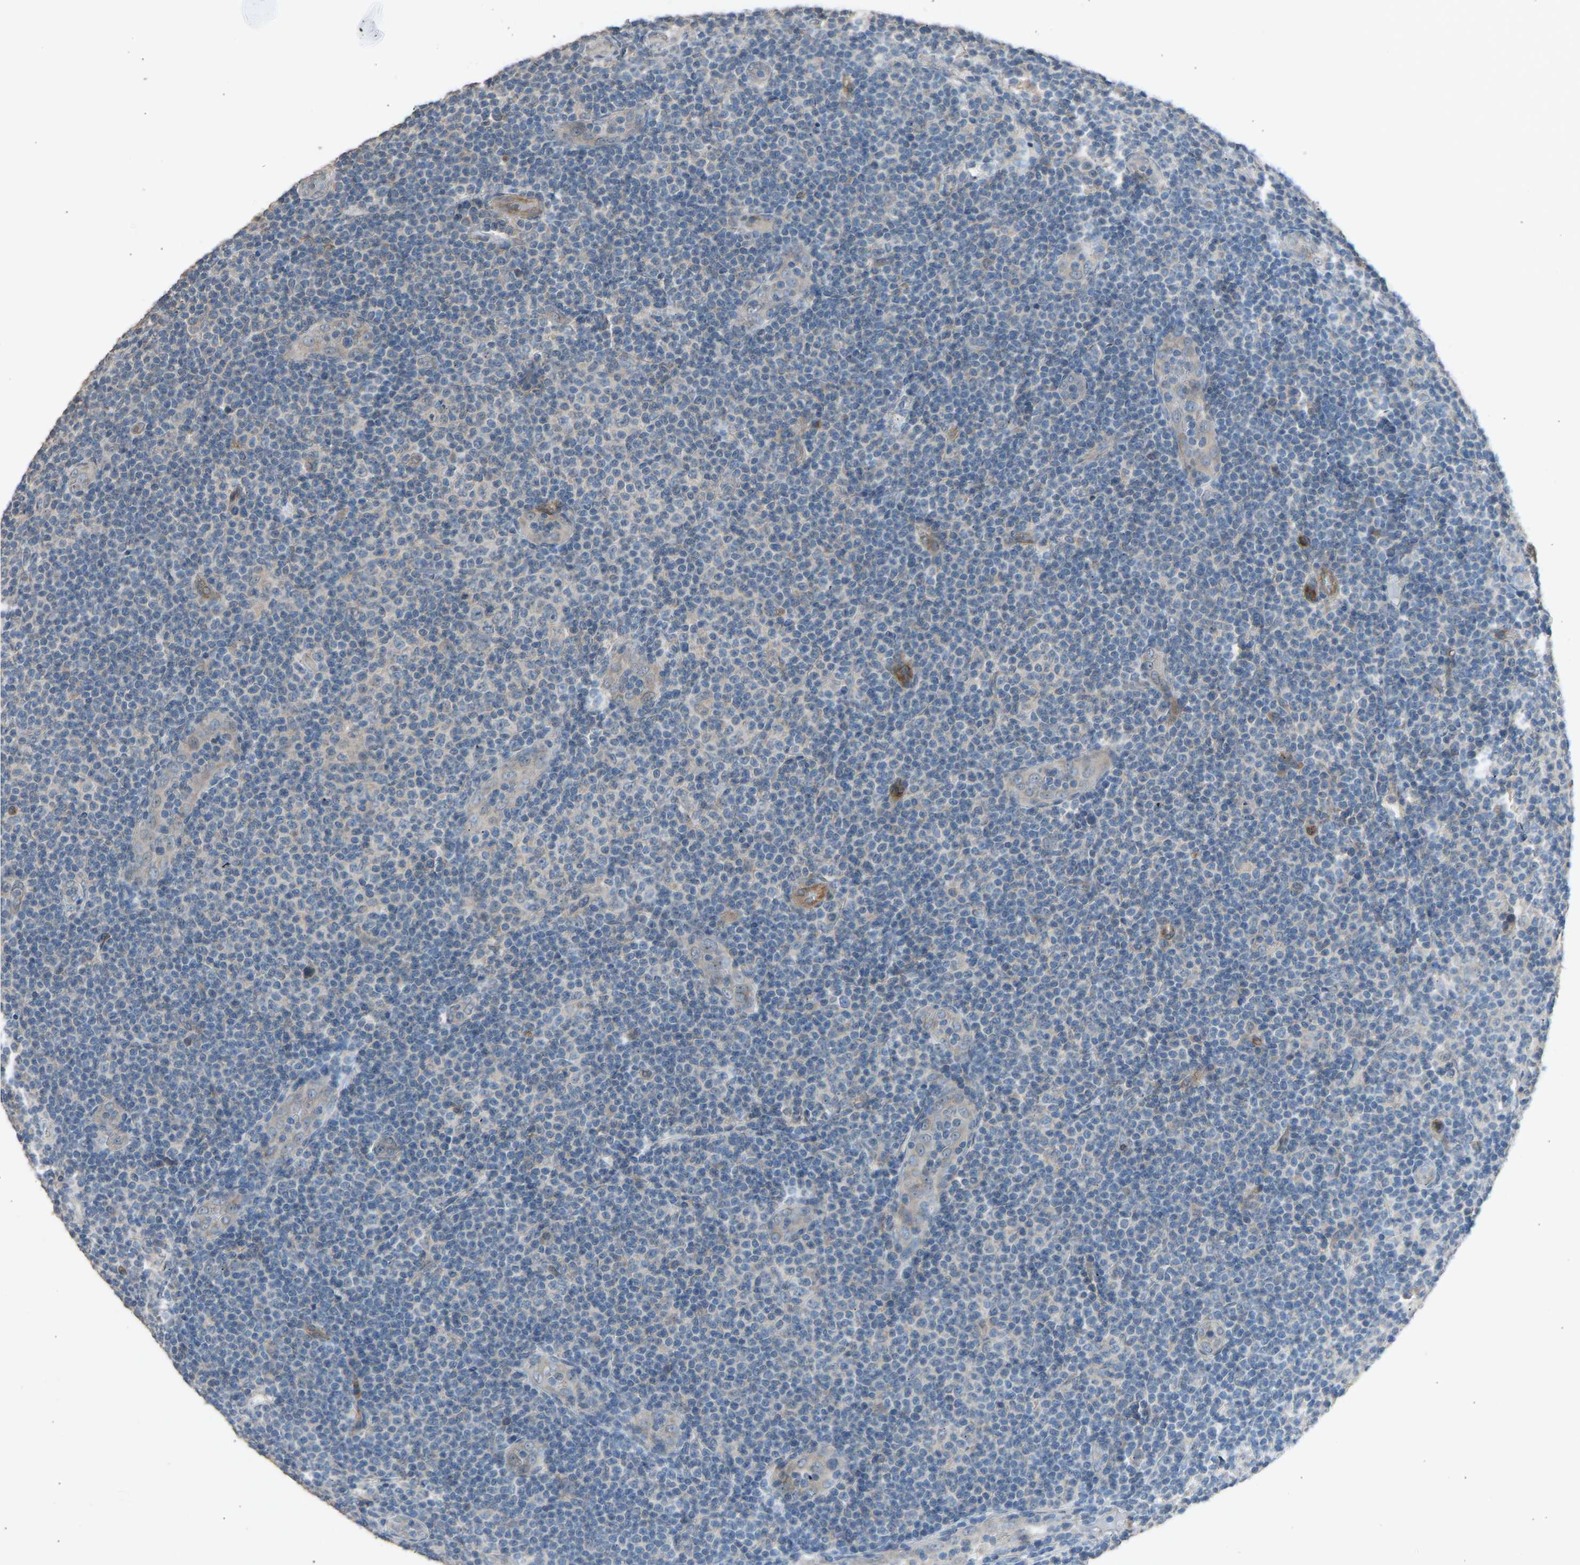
{"staining": {"intensity": "negative", "quantity": "none", "location": "none"}, "tissue": "lymphoma", "cell_type": "Tumor cells", "image_type": "cancer", "snomed": [{"axis": "morphology", "description": "Malignant lymphoma, non-Hodgkin's type, Low grade"}, {"axis": "topography", "description": "Lymph node"}], "caption": "Lymphoma was stained to show a protein in brown. There is no significant staining in tumor cells.", "gene": "SLC43A1", "patient": {"sex": "male", "age": 83}}